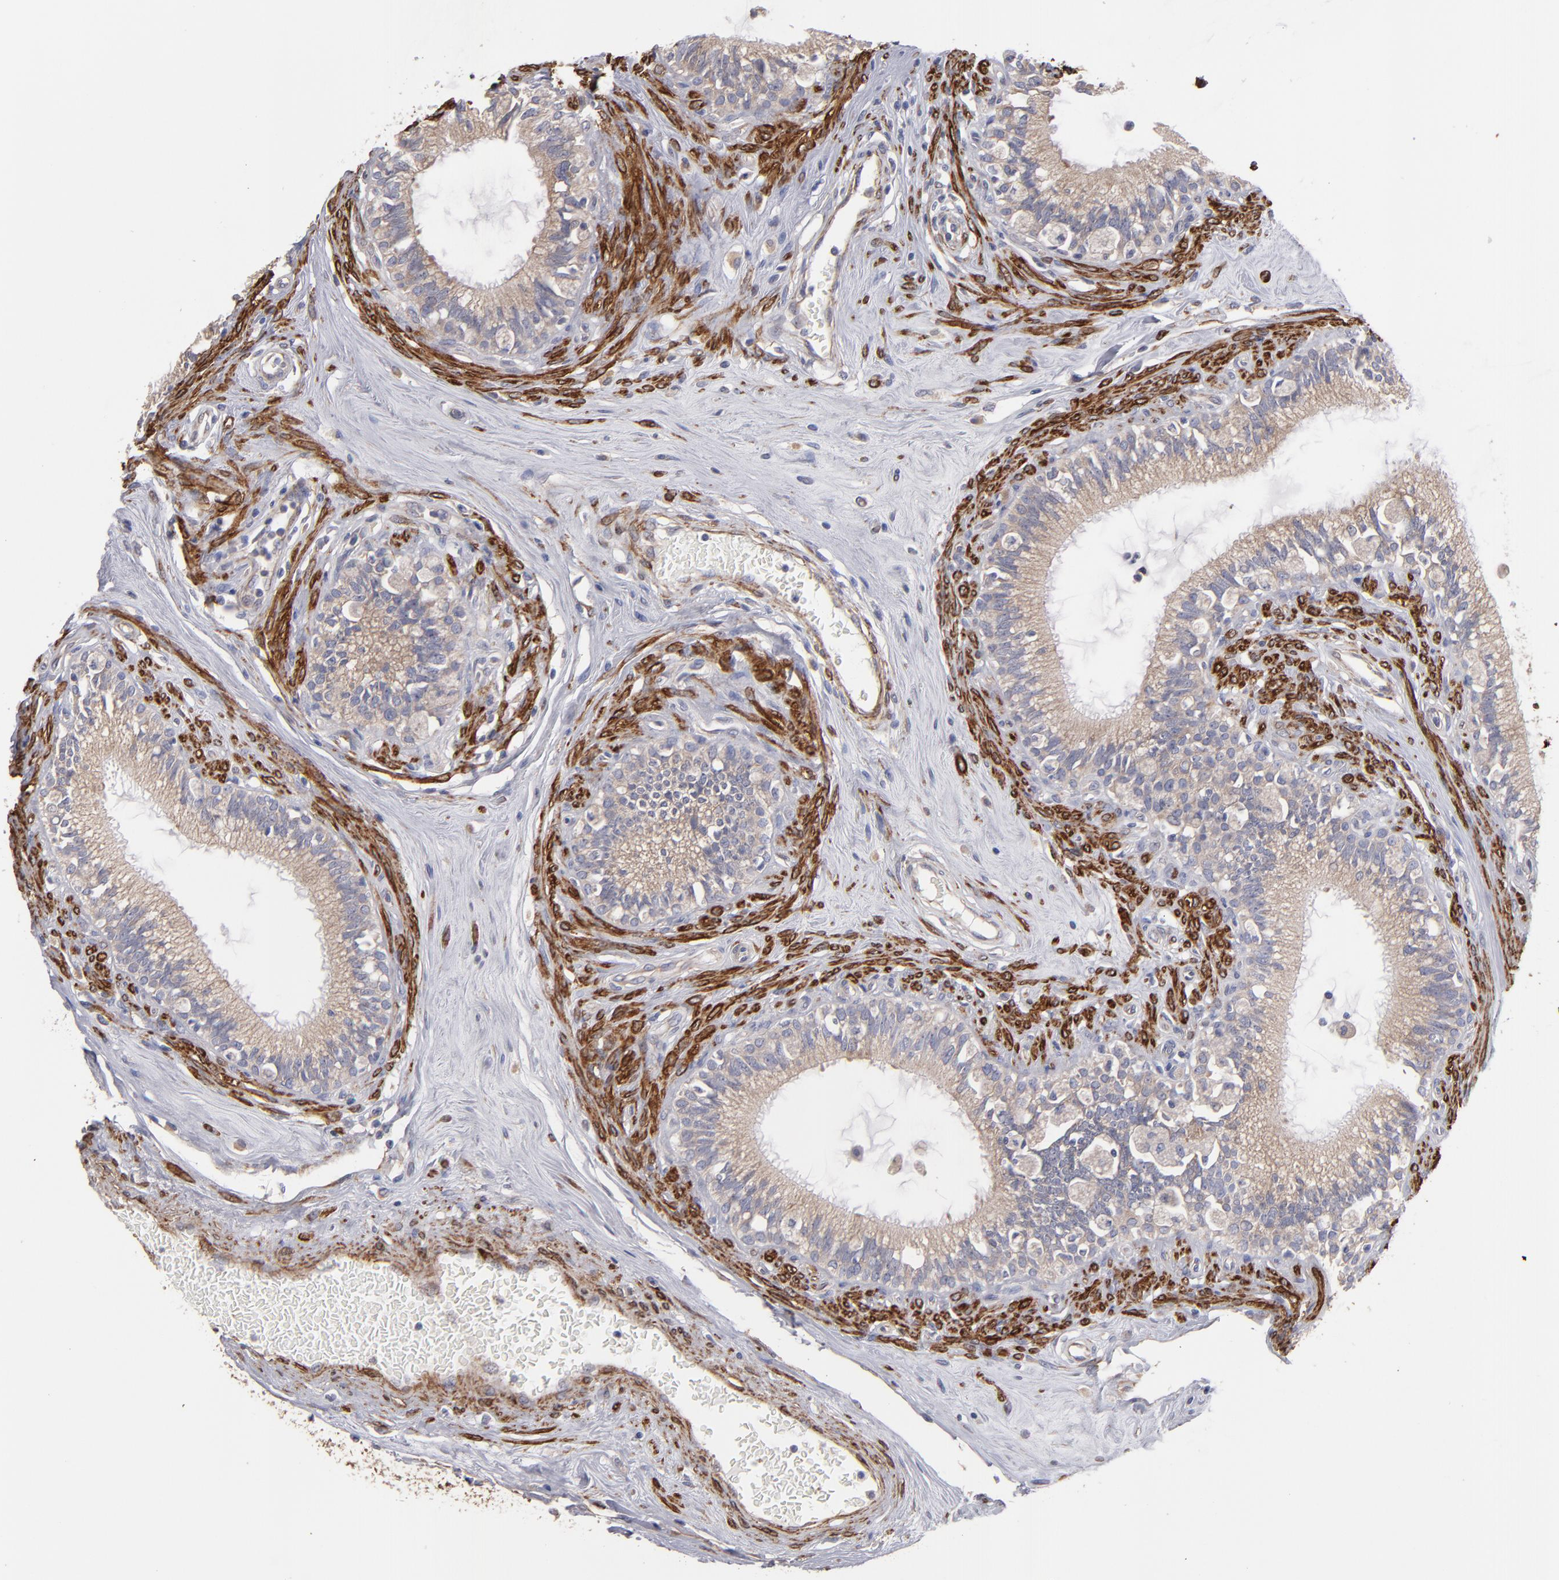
{"staining": {"intensity": "weak", "quantity": "25%-75%", "location": "cytoplasmic/membranous"}, "tissue": "epididymis", "cell_type": "Glandular cells", "image_type": "normal", "snomed": [{"axis": "morphology", "description": "Normal tissue, NOS"}, {"axis": "morphology", "description": "Inflammation, NOS"}, {"axis": "topography", "description": "Epididymis"}], "caption": "An immunohistochemistry photomicrograph of normal tissue is shown. Protein staining in brown shows weak cytoplasmic/membranous positivity in epididymis within glandular cells.", "gene": "SLMAP", "patient": {"sex": "male", "age": 84}}